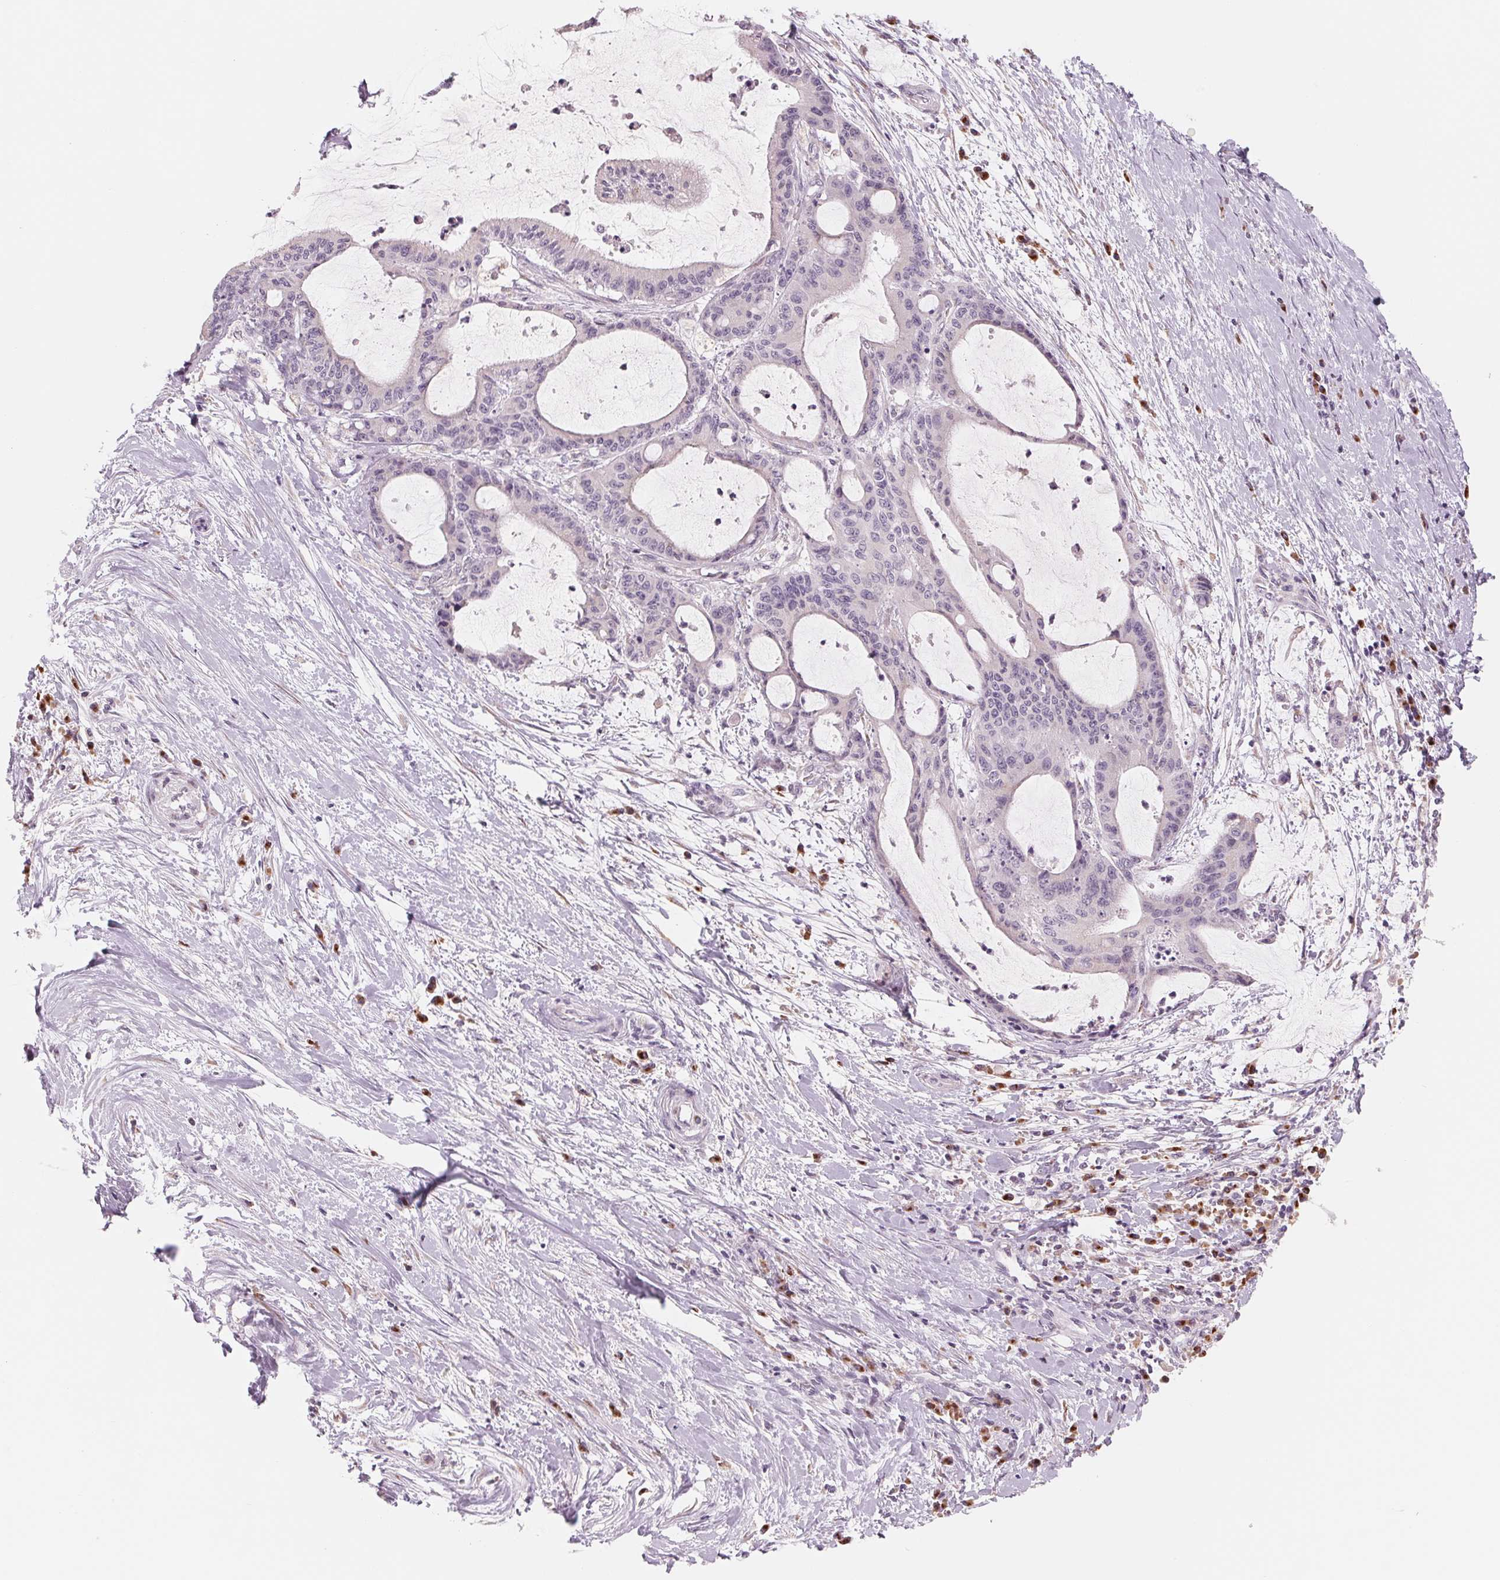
{"staining": {"intensity": "negative", "quantity": "none", "location": "none"}, "tissue": "liver cancer", "cell_type": "Tumor cells", "image_type": "cancer", "snomed": [{"axis": "morphology", "description": "Cholangiocarcinoma"}, {"axis": "topography", "description": "Liver"}], "caption": "Immunohistochemistry (IHC) of human cholangiocarcinoma (liver) demonstrates no positivity in tumor cells.", "gene": "IL9R", "patient": {"sex": "female", "age": 73}}